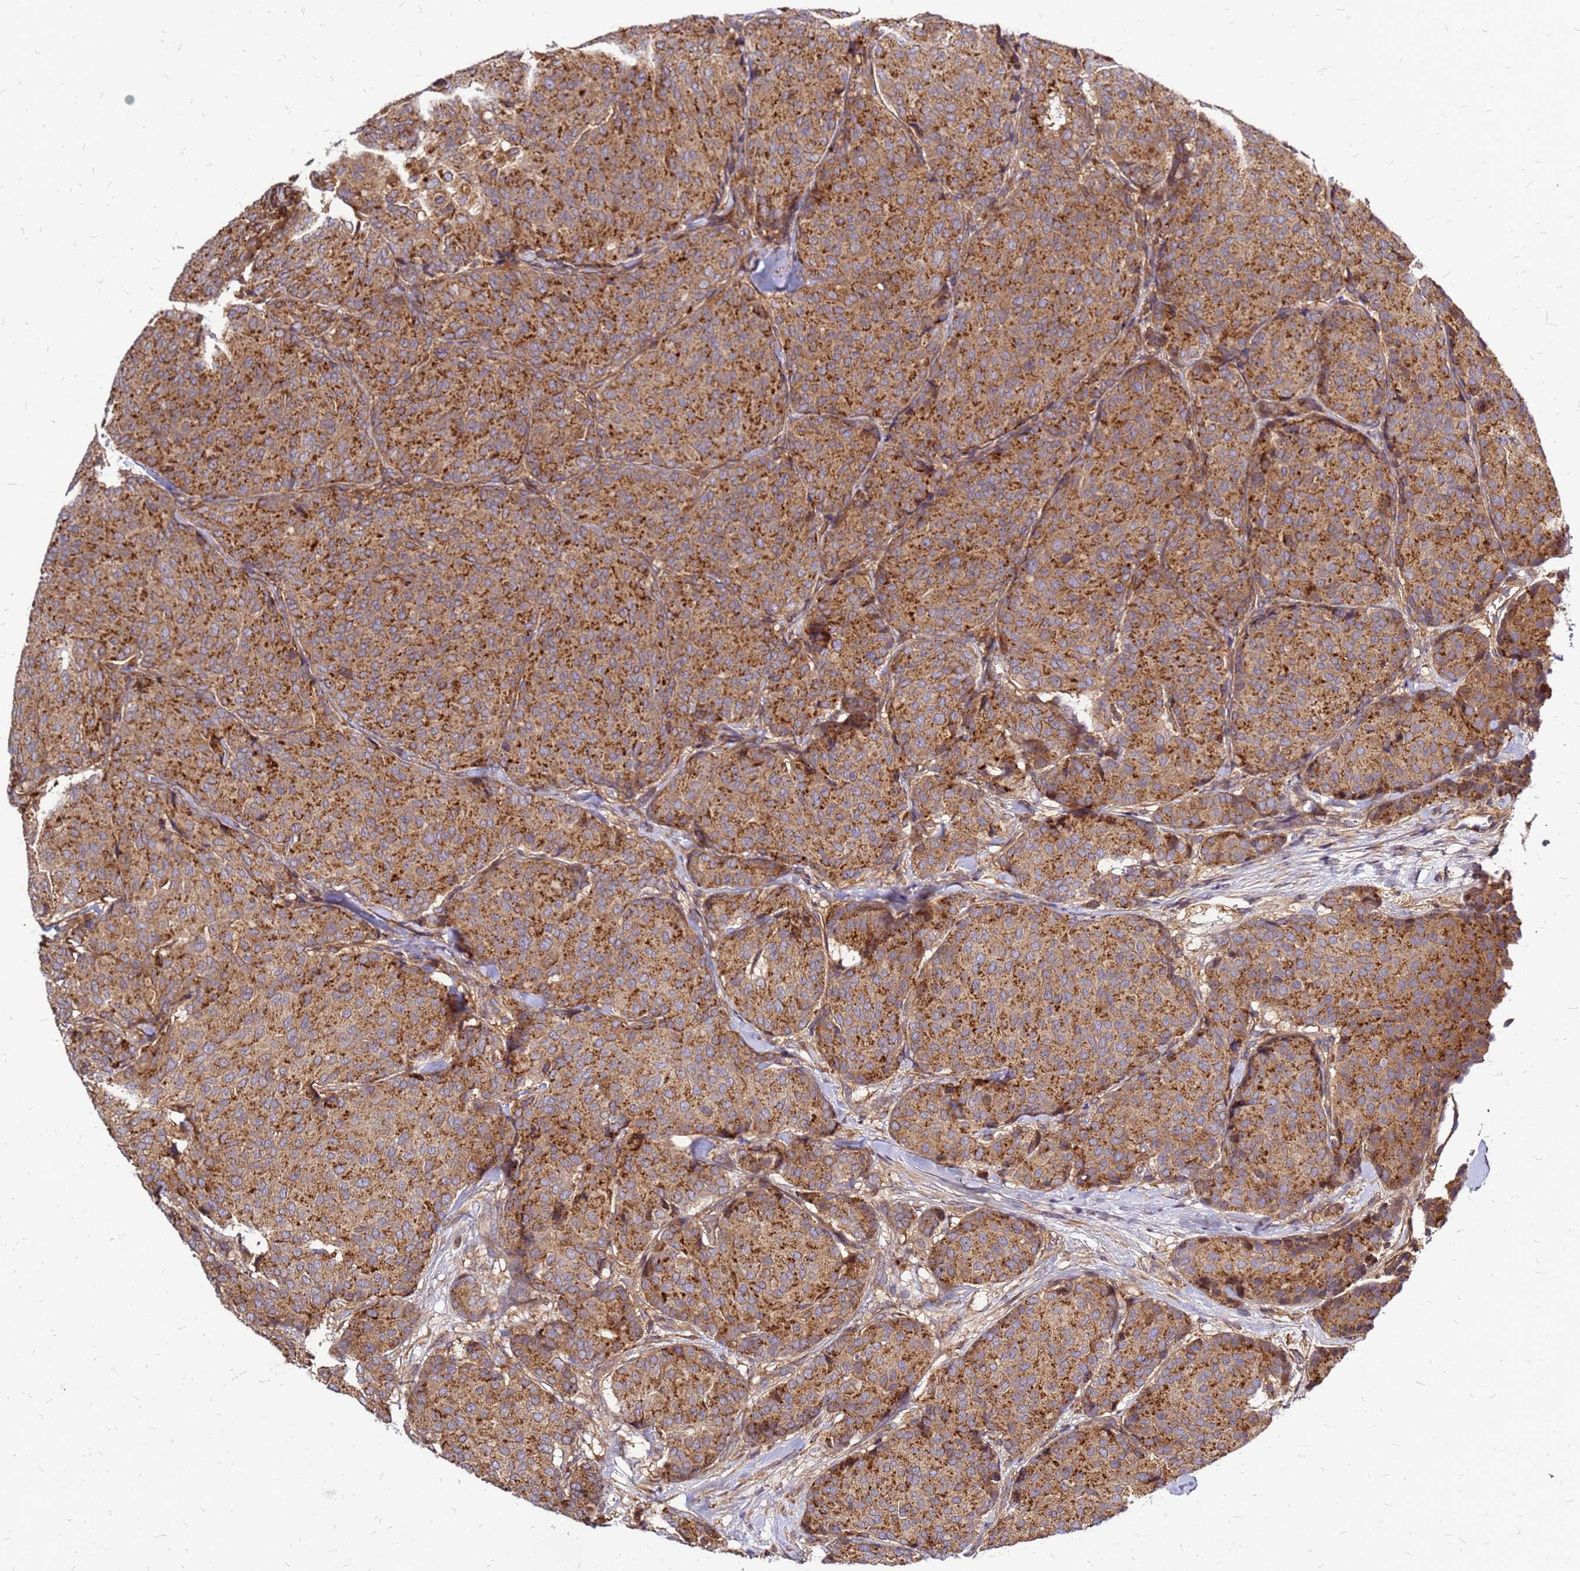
{"staining": {"intensity": "moderate", "quantity": ">75%", "location": "cytoplasmic/membranous"}, "tissue": "breast cancer", "cell_type": "Tumor cells", "image_type": "cancer", "snomed": [{"axis": "morphology", "description": "Duct carcinoma"}, {"axis": "topography", "description": "Breast"}], "caption": "The immunohistochemical stain labels moderate cytoplasmic/membranous expression in tumor cells of breast cancer tissue. The staining was performed using DAB, with brown indicating positive protein expression. Nuclei are stained blue with hematoxylin.", "gene": "CYBC1", "patient": {"sex": "female", "age": 75}}